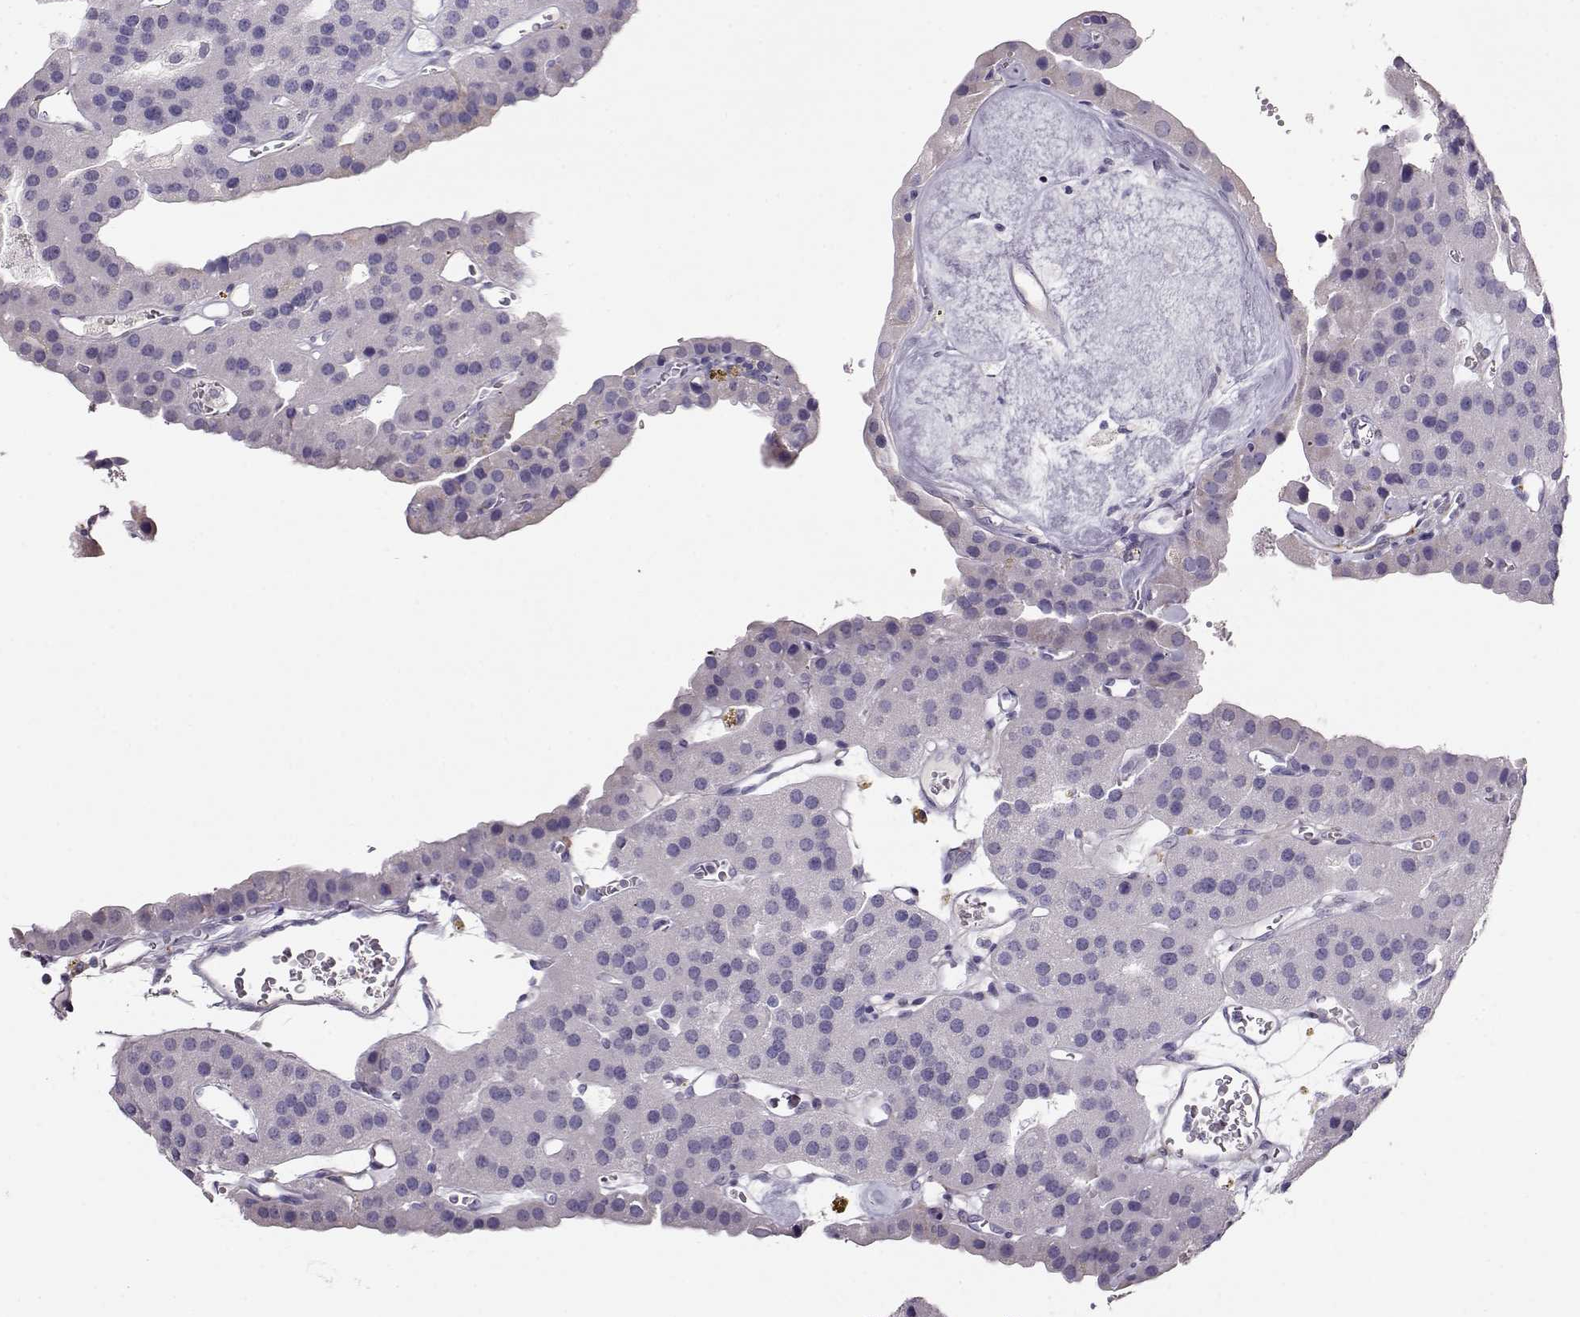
{"staining": {"intensity": "negative", "quantity": "none", "location": "none"}, "tissue": "parathyroid gland", "cell_type": "Glandular cells", "image_type": "normal", "snomed": [{"axis": "morphology", "description": "Normal tissue, NOS"}, {"axis": "morphology", "description": "Adenoma, NOS"}, {"axis": "topography", "description": "Parathyroid gland"}], "caption": "Parathyroid gland stained for a protein using immunohistochemistry reveals no expression glandular cells.", "gene": "RBM44", "patient": {"sex": "female", "age": 86}}